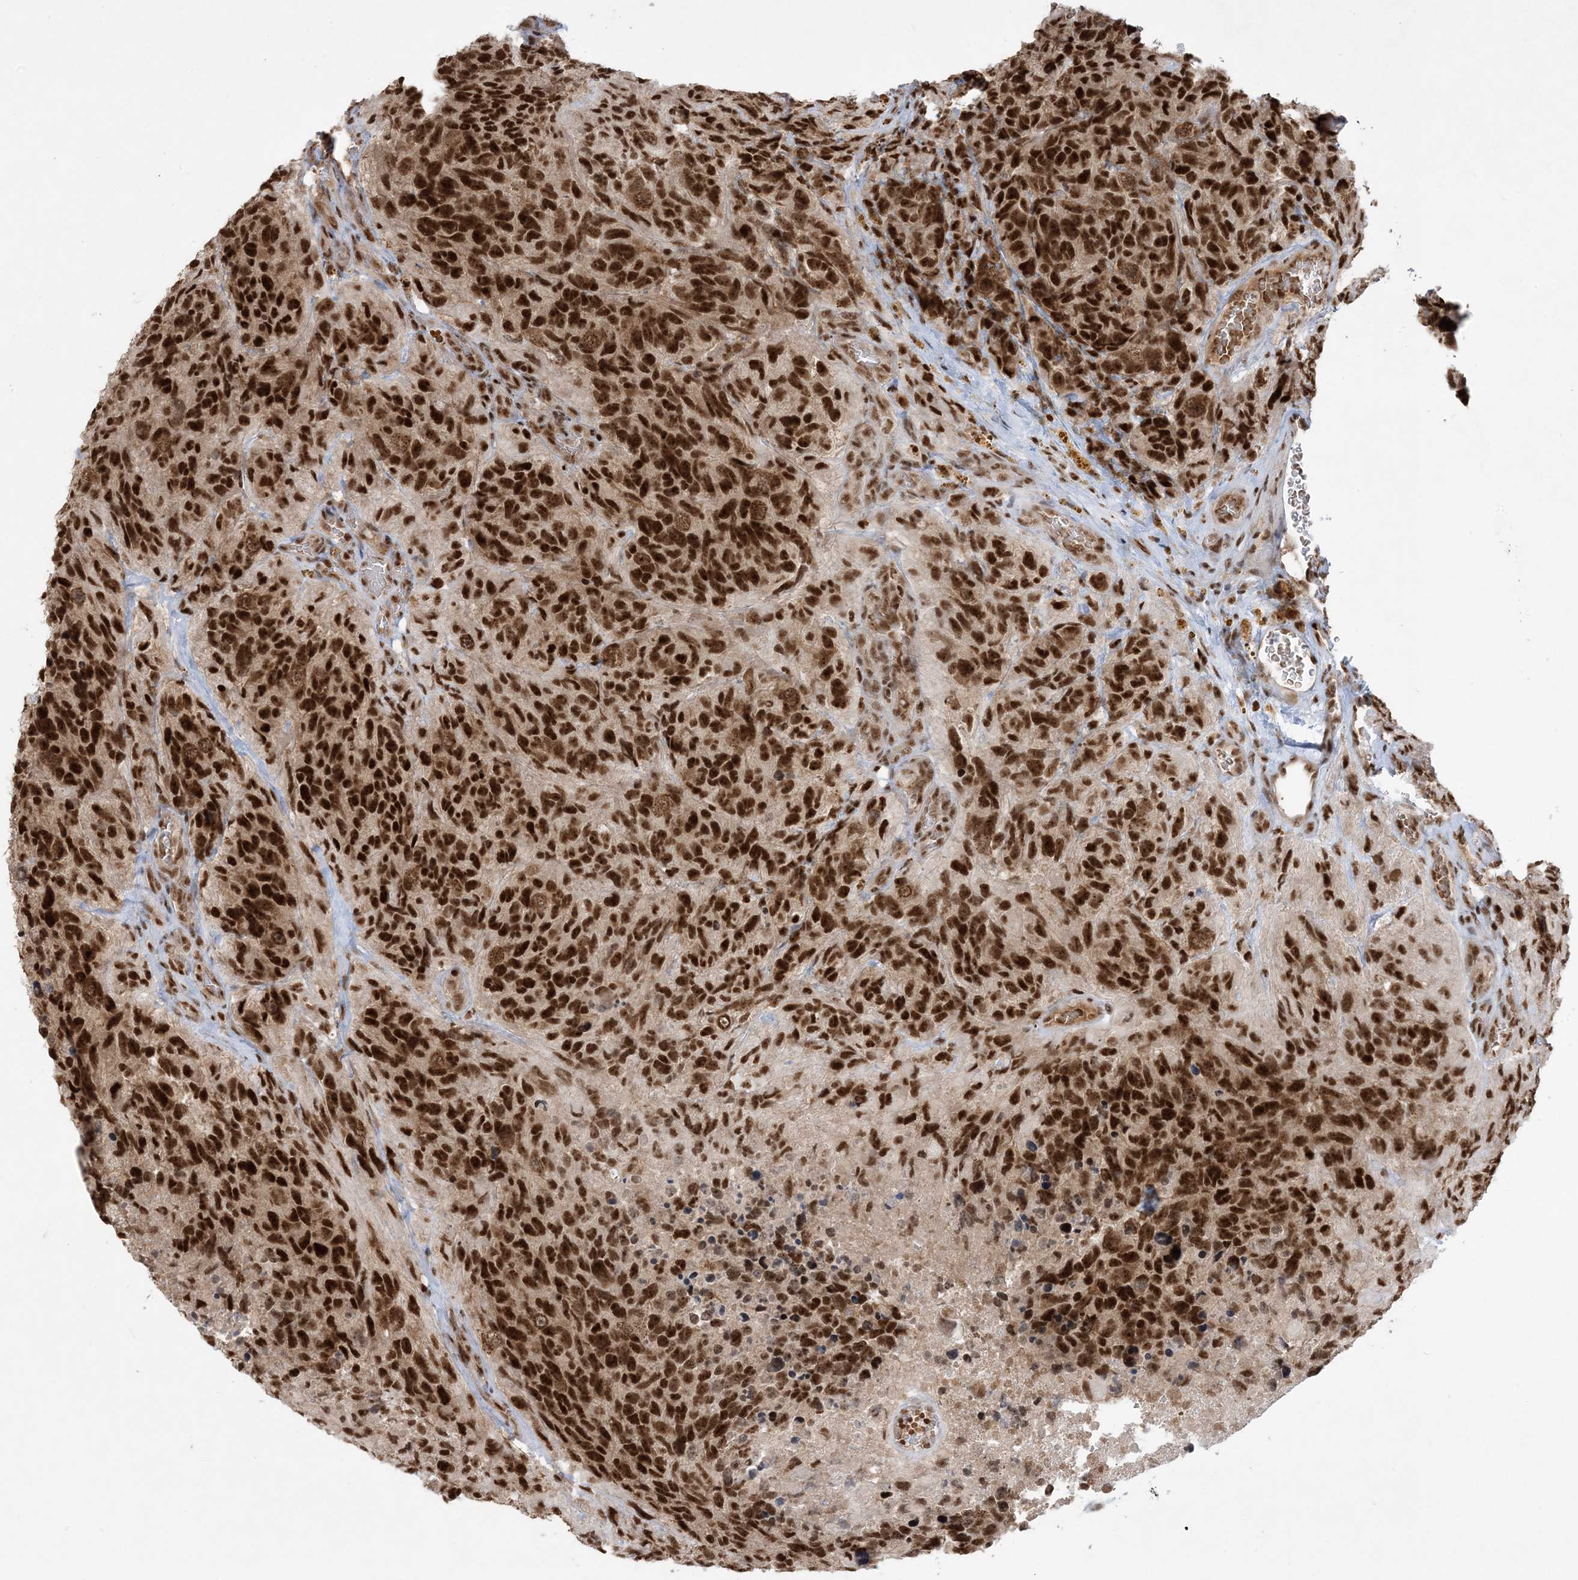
{"staining": {"intensity": "strong", "quantity": ">75%", "location": "nuclear"}, "tissue": "glioma", "cell_type": "Tumor cells", "image_type": "cancer", "snomed": [{"axis": "morphology", "description": "Glioma, malignant, High grade"}, {"axis": "topography", "description": "Brain"}], "caption": "Tumor cells display high levels of strong nuclear expression in approximately >75% of cells in malignant glioma (high-grade). (IHC, brightfield microscopy, high magnification).", "gene": "PPIL2", "patient": {"sex": "male", "age": 69}}